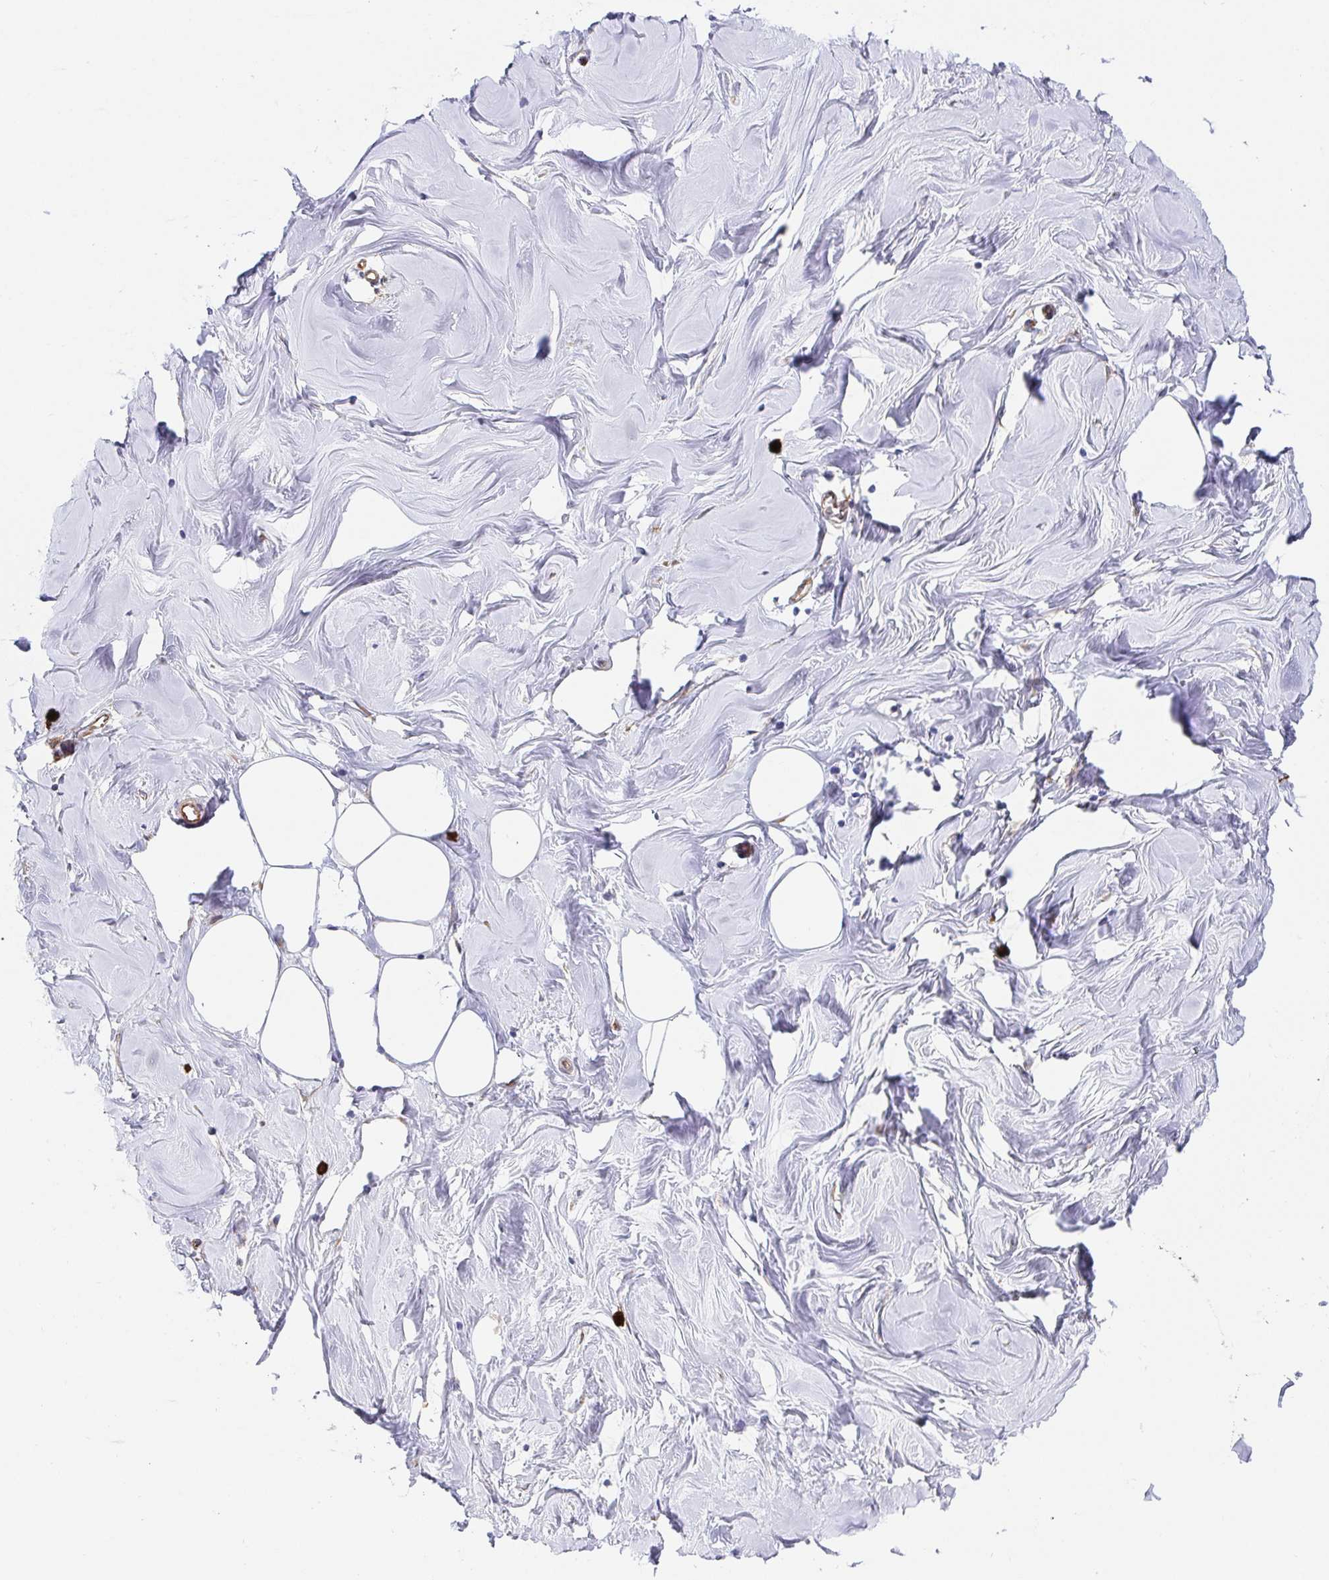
{"staining": {"intensity": "negative", "quantity": "none", "location": "none"}, "tissue": "breast", "cell_type": "Adipocytes", "image_type": "normal", "snomed": [{"axis": "morphology", "description": "Normal tissue, NOS"}, {"axis": "topography", "description": "Breast"}], "caption": "This is an immunohistochemistry photomicrograph of unremarkable human breast. There is no positivity in adipocytes.", "gene": "DOCK1", "patient": {"sex": "female", "age": 27}}